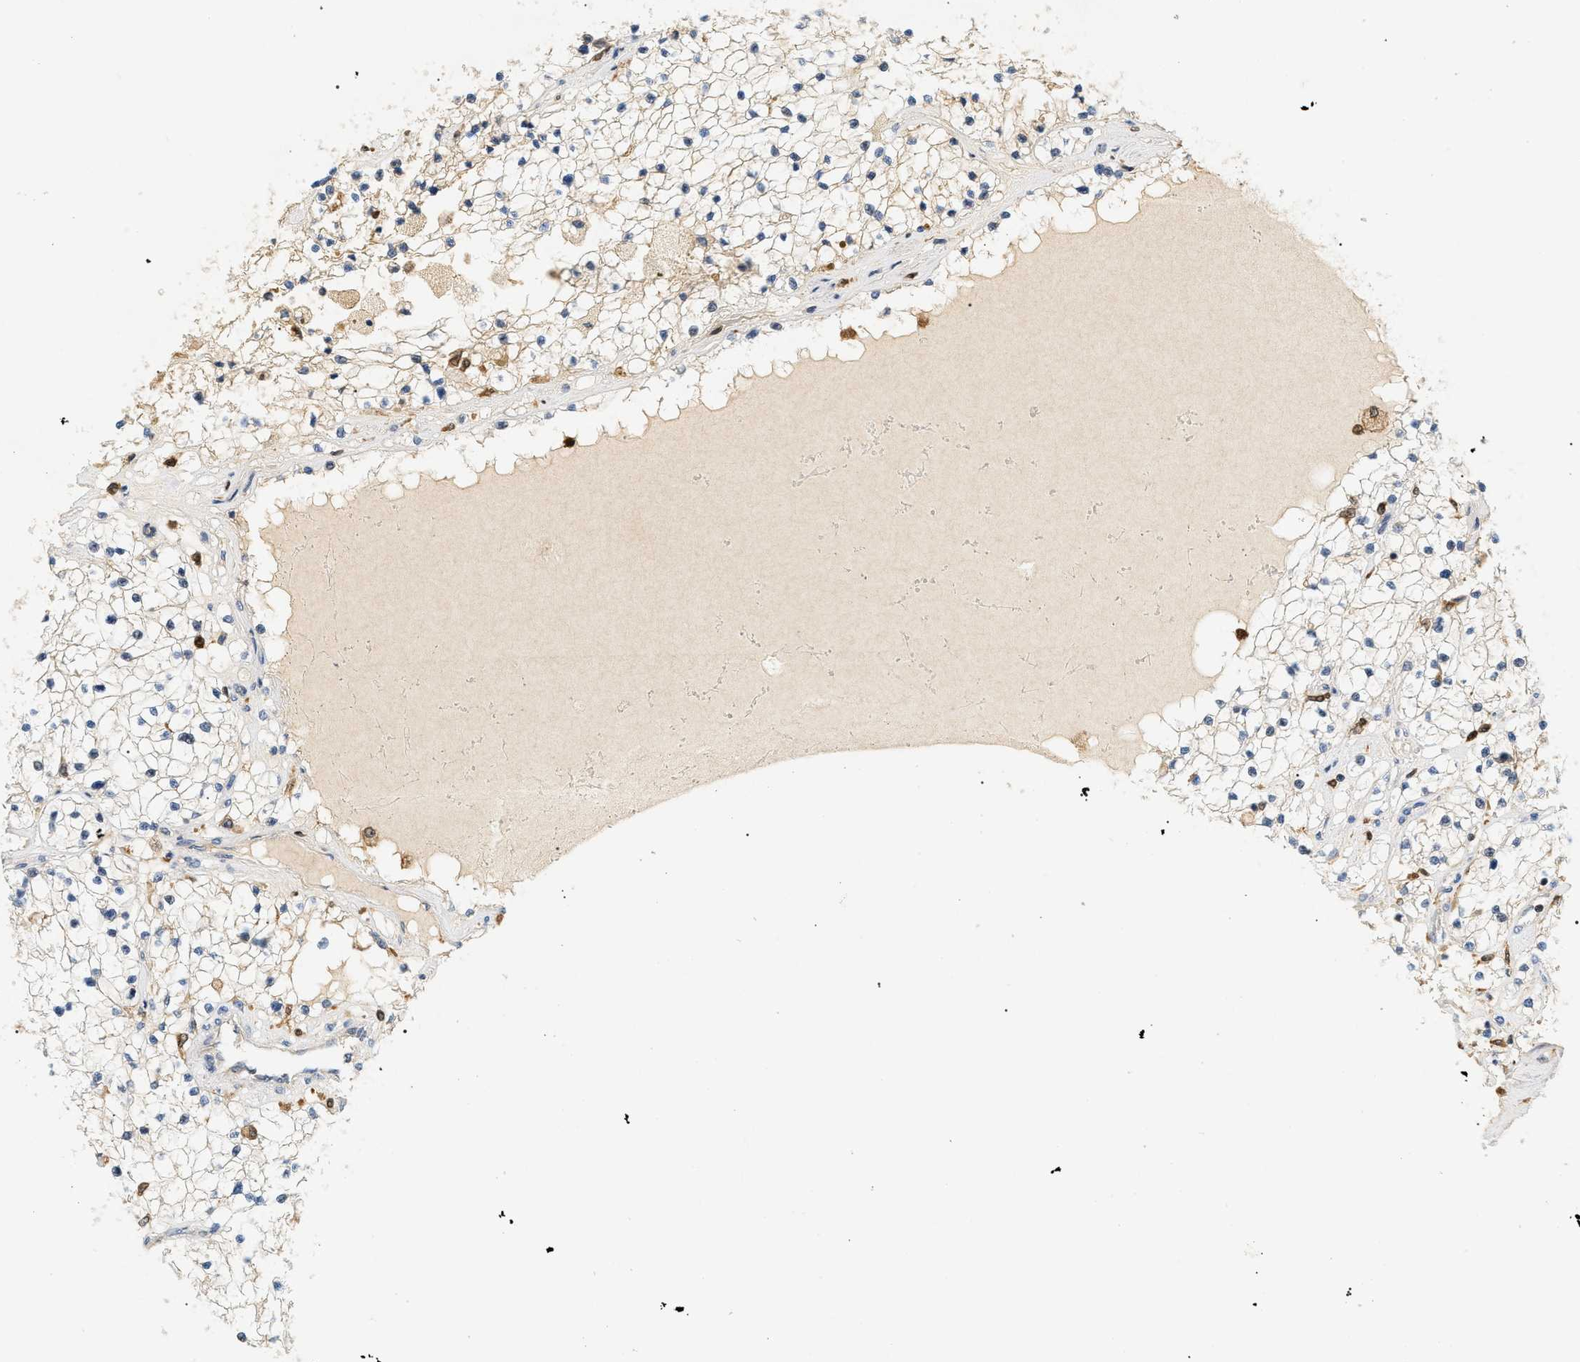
{"staining": {"intensity": "weak", "quantity": "<25%", "location": "cytoplasmic/membranous"}, "tissue": "renal cancer", "cell_type": "Tumor cells", "image_type": "cancer", "snomed": [{"axis": "morphology", "description": "Adenocarcinoma, NOS"}, {"axis": "topography", "description": "Kidney"}], "caption": "DAB immunohistochemical staining of renal adenocarcinoma reveals no significant expression in tumor cells. Brightfield microscopy of IHC stained with DAB (brown) and hematoxylin (blue), captured at high magnification.", "gene": "PYCARD", "patient": {"sex": "male", "age": 68}}